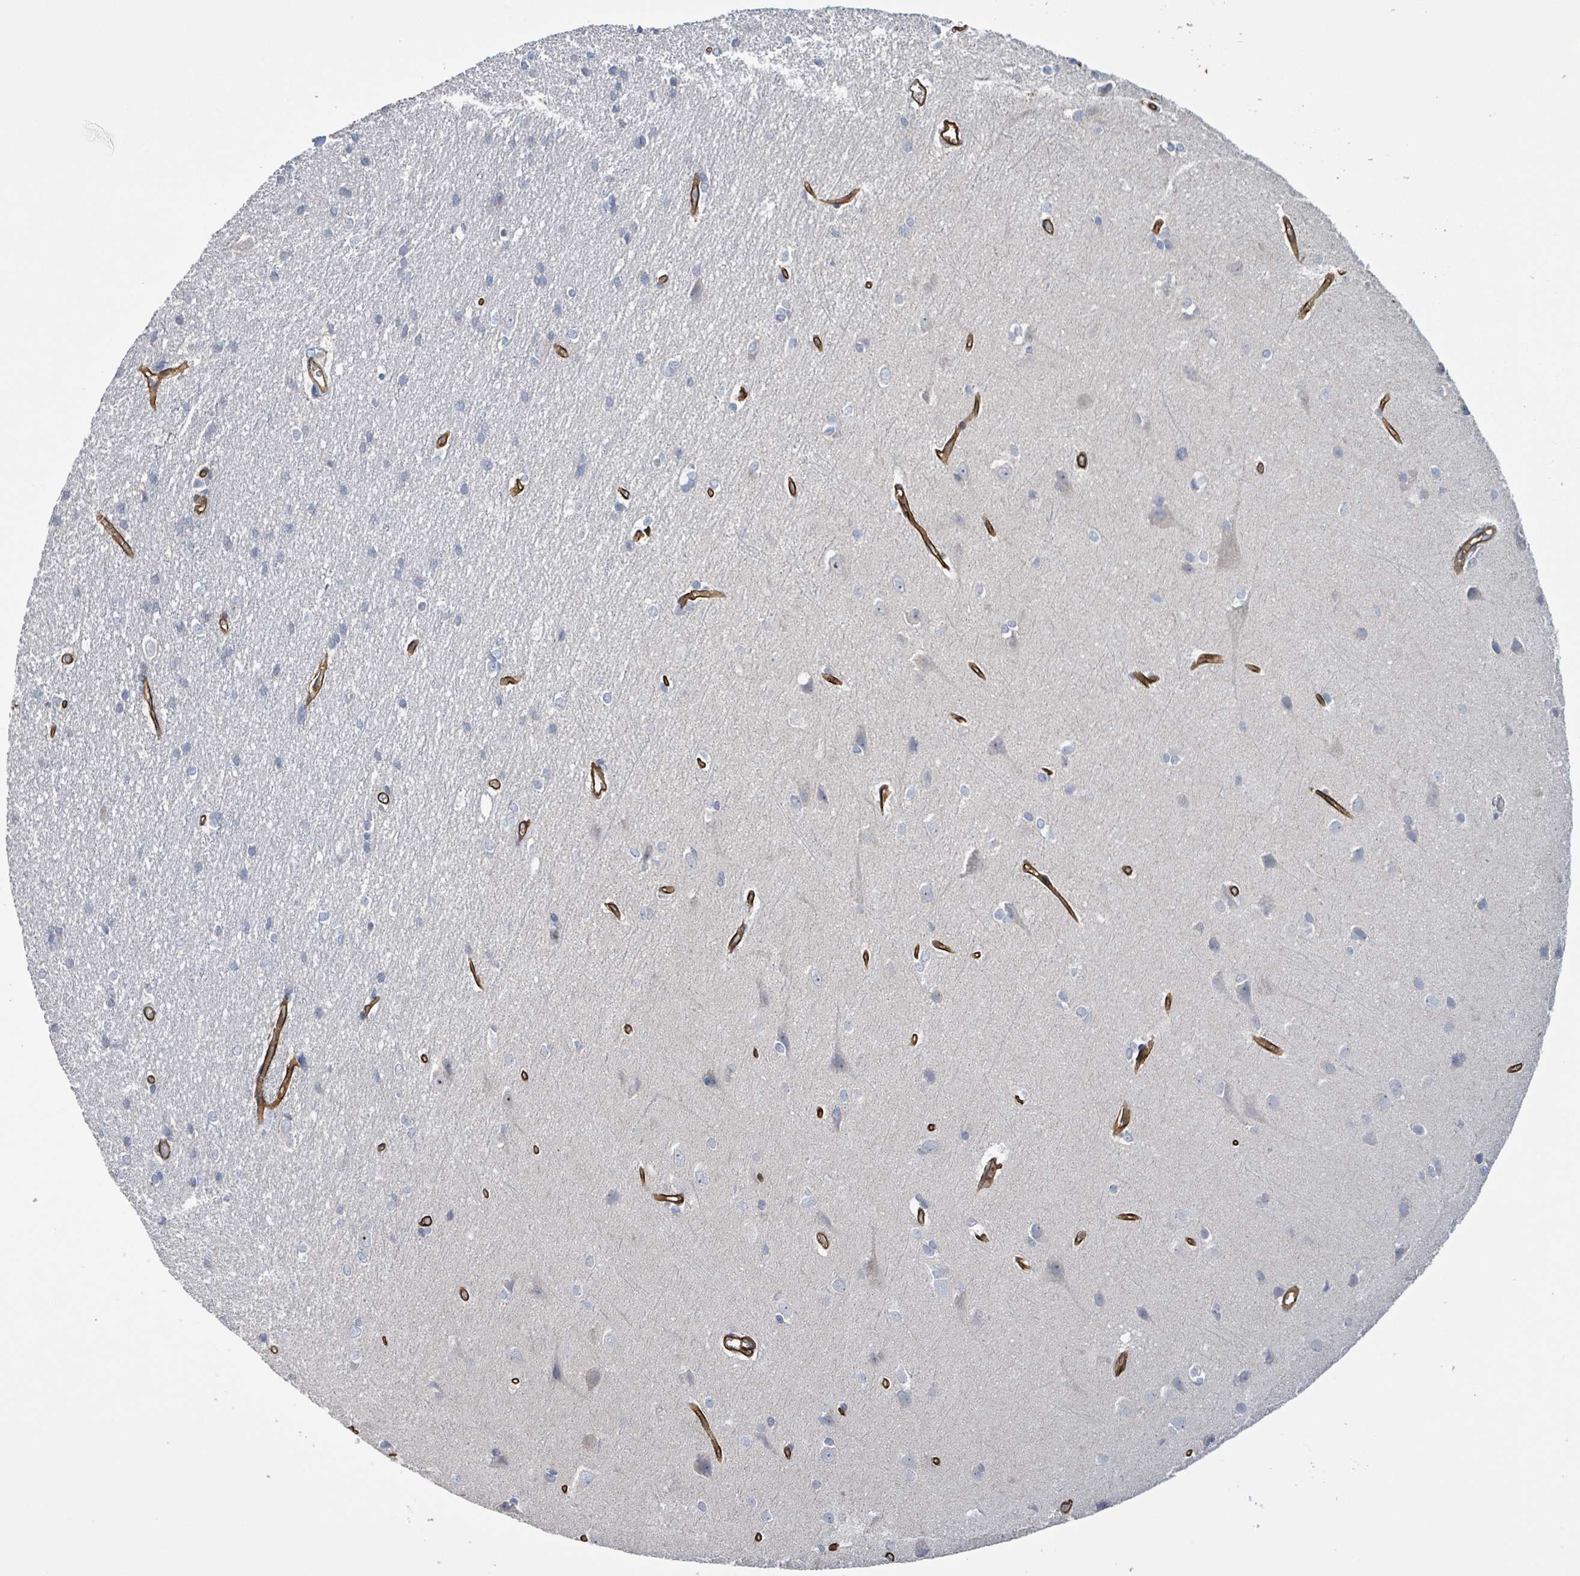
{"staining": {"intensity": "strong", "quantity": ">75%", "location": "cytoplasmic/membranous"}, "tissue": "cerebral cortex", "cell_type": "Endothelial cells", "image_type": "normal", "snomed": [{"axis": "morphology", "description": "Normal tissue, NOS"}, {"axis": "topography", "description": "Cerebral cortex"}], "caption": "Endothelial cells demonstrate high levels of strong cytoplasmic/membranous staining in about >75% of cells in benign cerebral cortex.", "gene": "KANK3", "patient": {"sex": "male", "age": 37}}